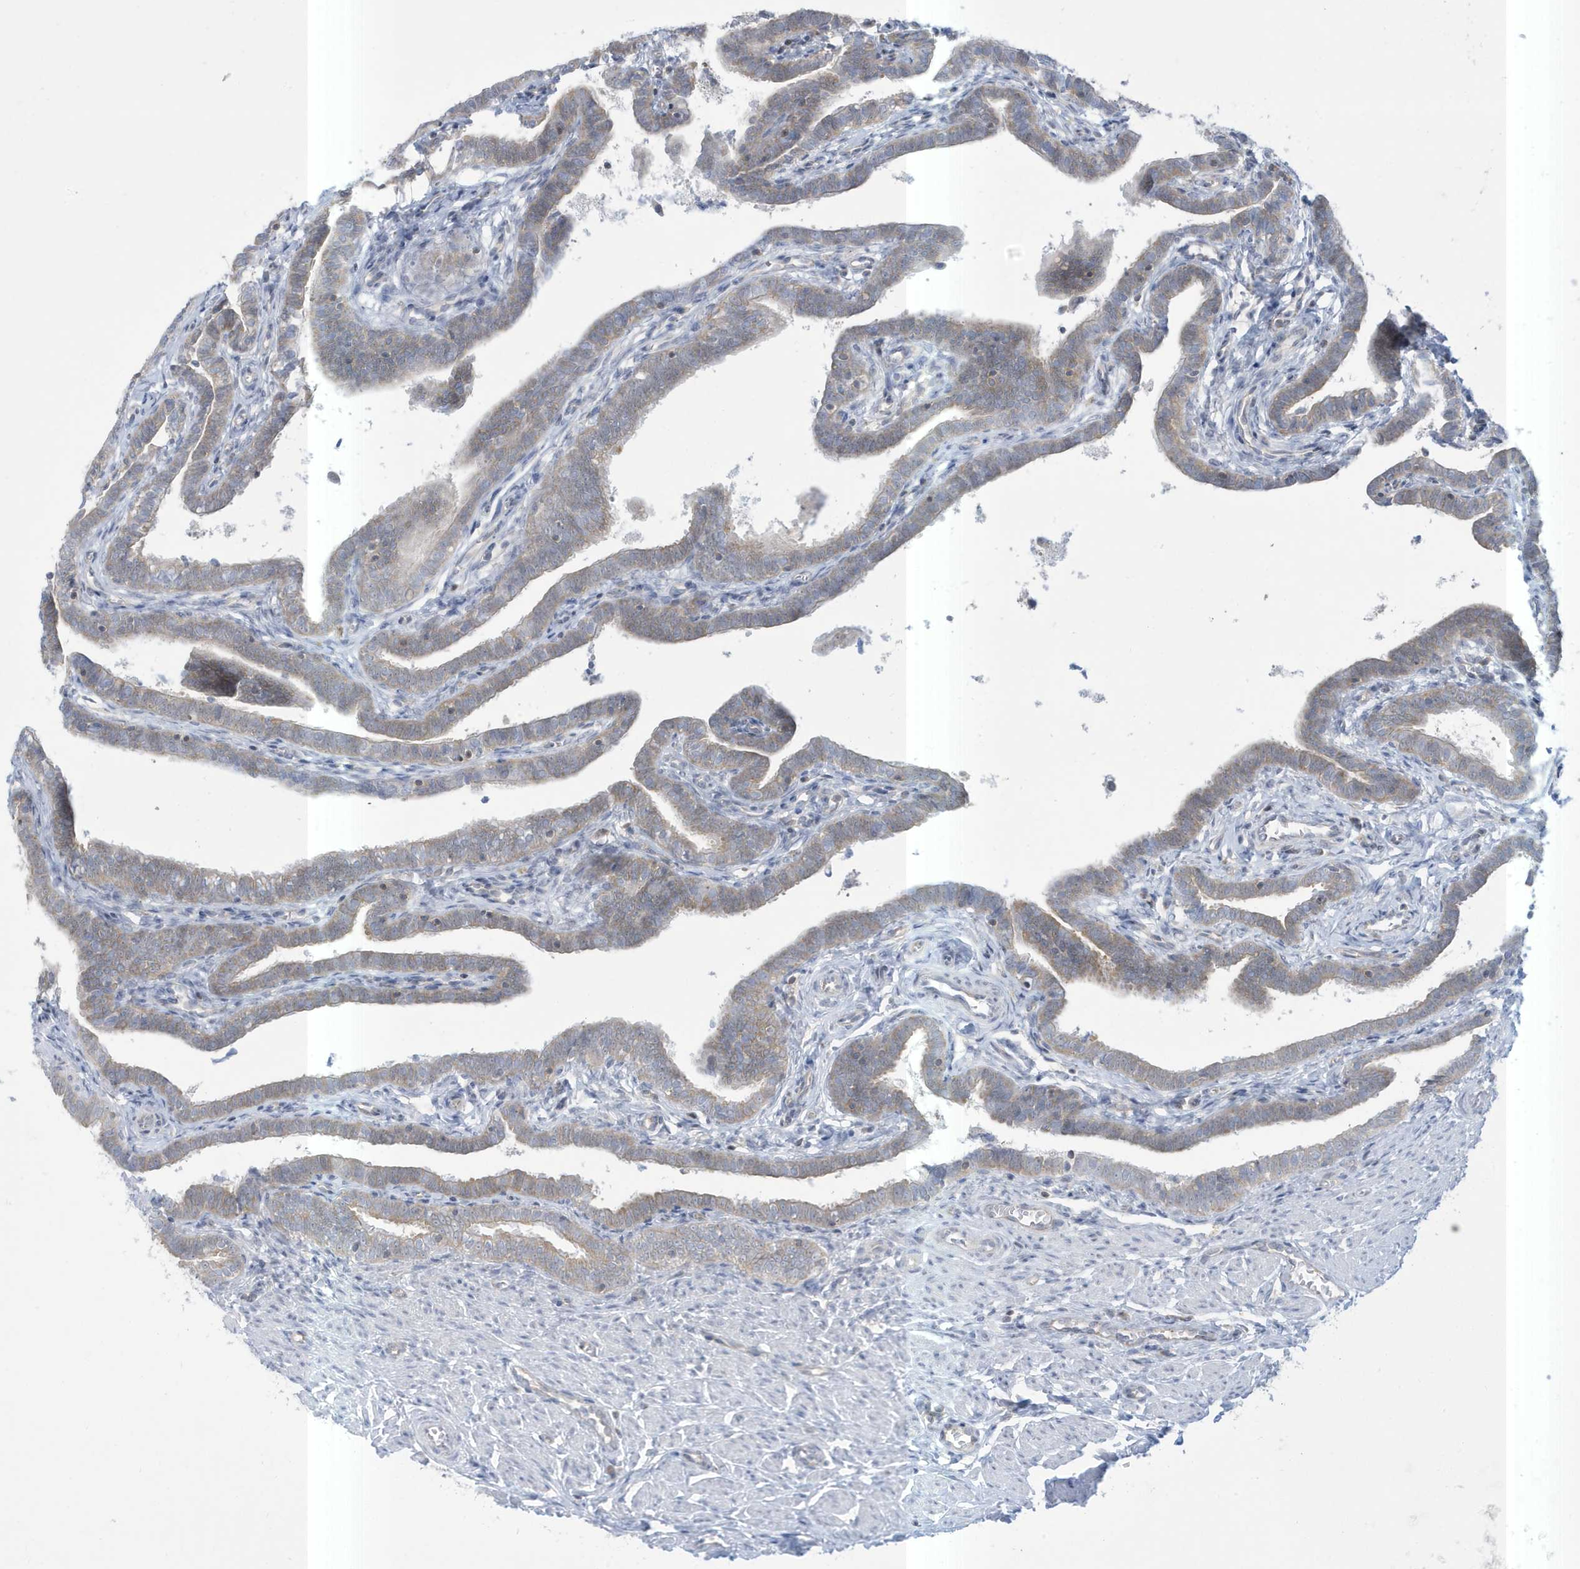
{"staining": {"intensity": "weak", "quantity": "<25%", "location": "cytoplasmic/membranous"}, "tissue": "fallopian tube", "cell_type": "Glandular cells", "image_type": "normal", "snomed": [{"axis": "morphology", "description": "Normal tissue, NOS"}, {"axis": "topography", "description": "Fallopian tube"}], "caption": "An immunohistochemistry image of normal fallopian tube is shown. There is no staining in glandular cells of fallopian tube.", "gene": "SLAMF9", "patient": {"sex": "female", "age": 36}}